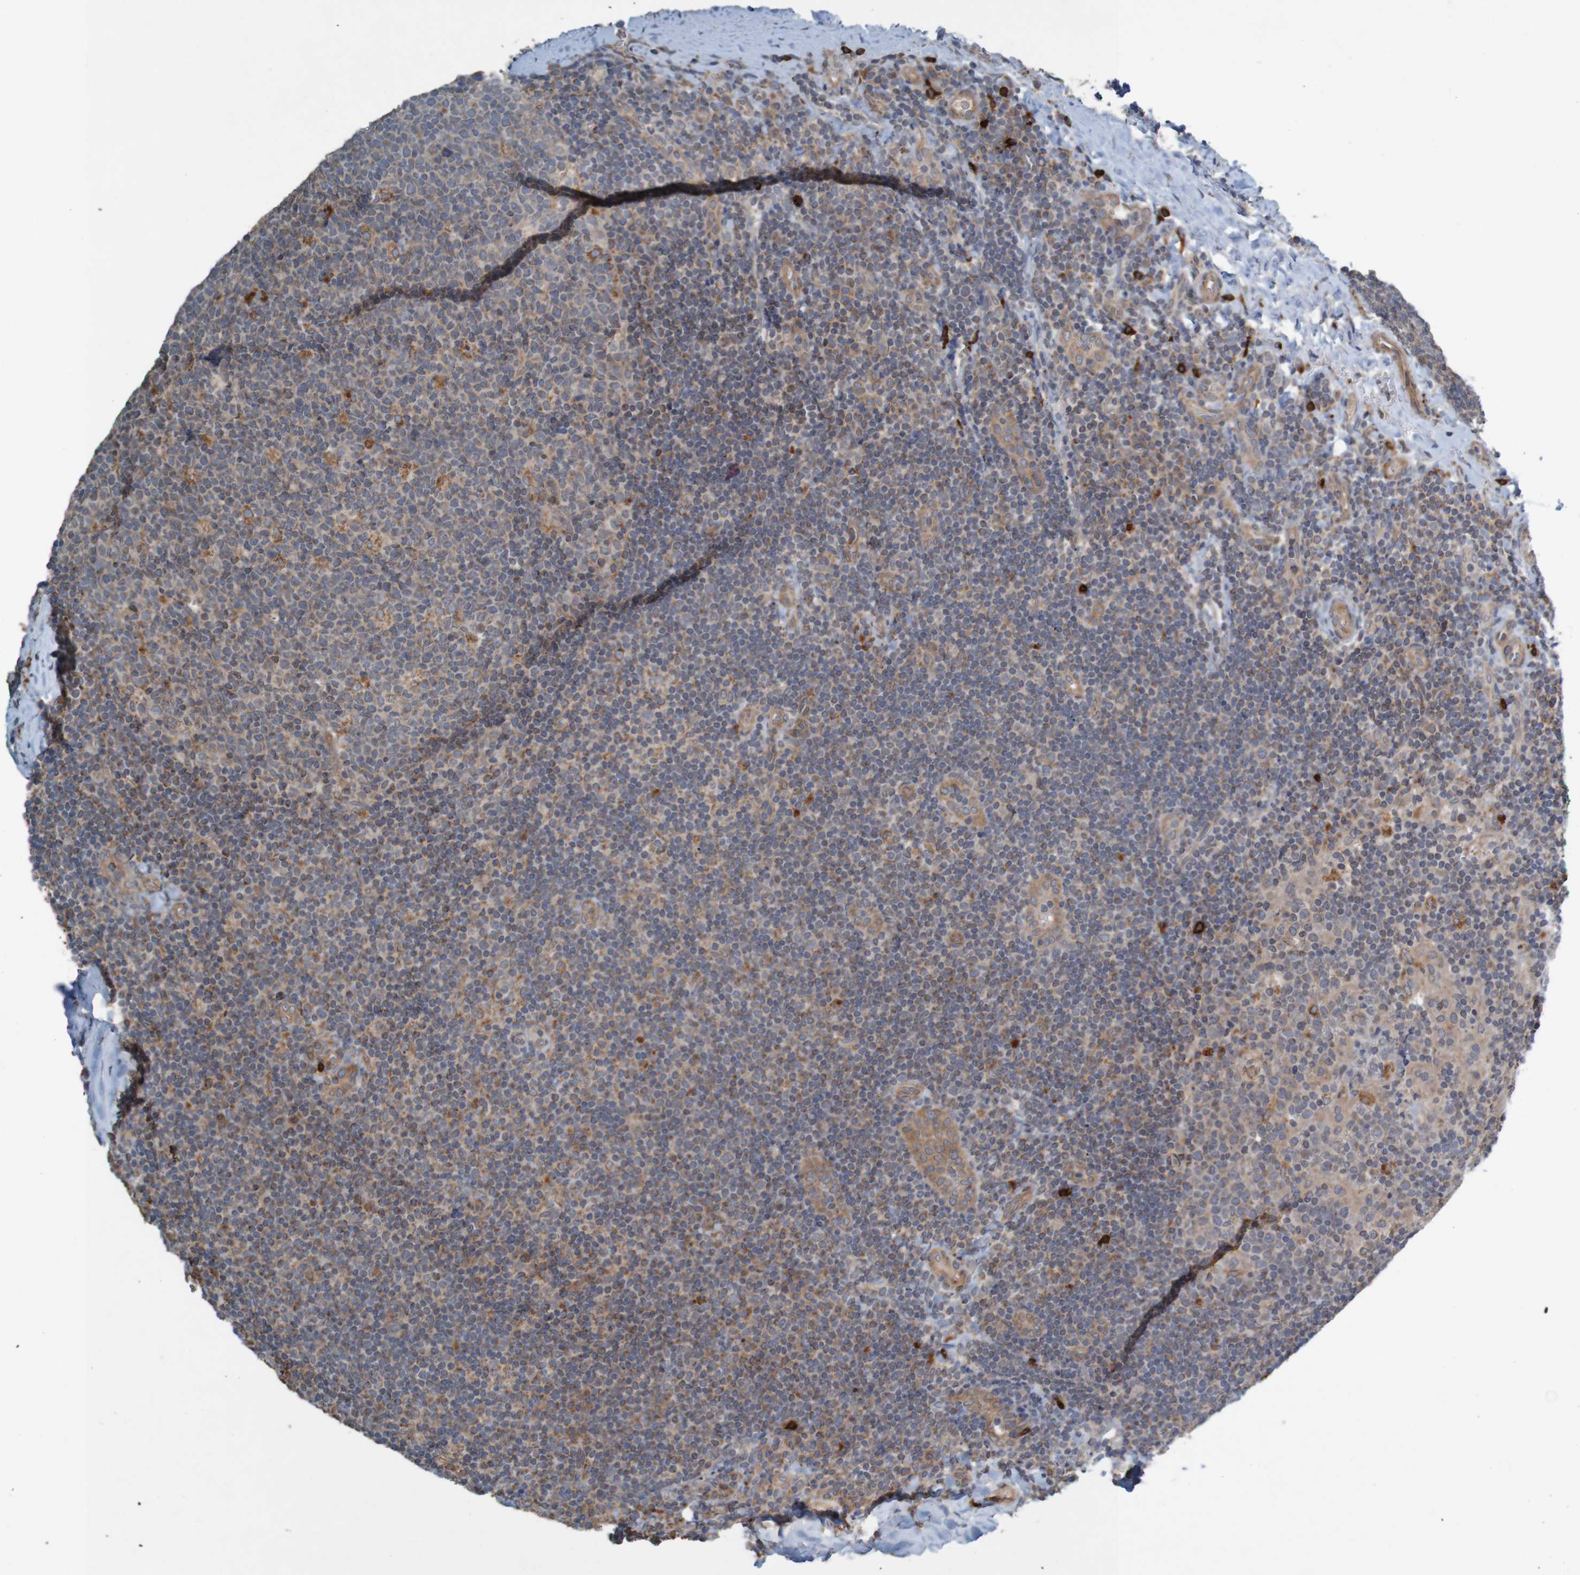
{"staining": {"intensity": "moderate", "quantity": "25%-75%", "location": "cytoplasmic/membranous"}, "tissue": "tonsil", "cell_type": "Germinal center cells", "image_type": "normal", "snomed": [{"axis": "morphology", "description": "Normal tissue, NOS"}, {"axis": "topography", "description": "Tonsil"}], "caption": "Protein expression analysis of unremarkable tonsil displays moderate cytoplasmic/membranous positivity in approximately 25%-75% of germinal center cells. (Brightfield microscopy of DAB IHC at high magnification).", "gene": "B3GAT2", "patient": {"sex": "male", "age": 17}}